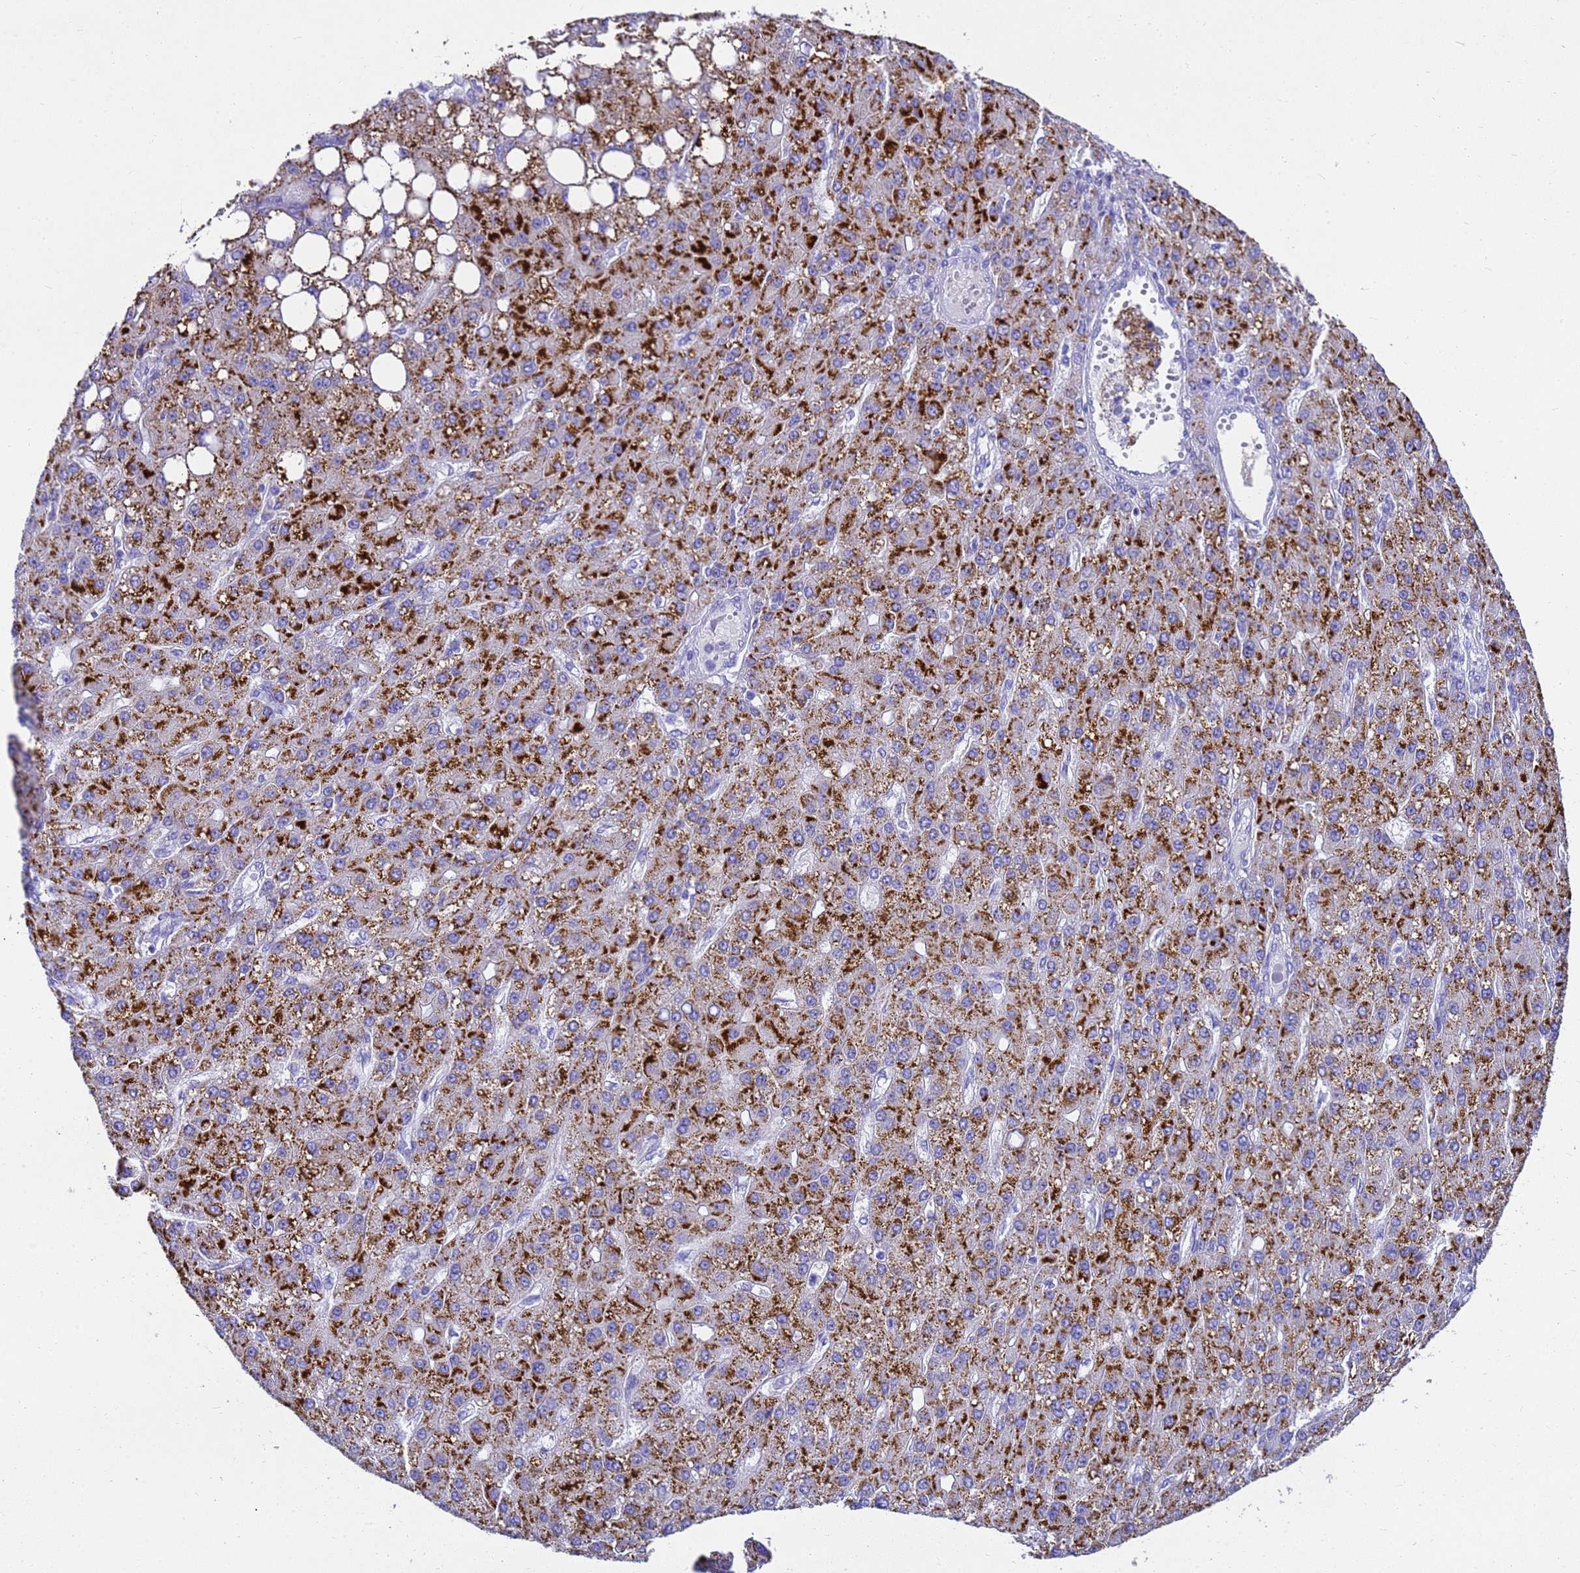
{"staining": {"intensity": "strong", "quantity": ">75%", "location": "cytoplasmic/membranous"}, "tissue": "liver cancer", "cell_type": "Tumor cells", "image_type": "cancer", "snomed": [{"axis": "morphology", "description": "Carcinoma, Hepatocellular, NOS"}, {"axis": "topography", "description": "Liver"}], "caption": "Brown immunohistochemical staining in liver hepatocellular carcinoma demonstrates strong cytoplasmic/membranous expression in about >75% of tumor cells.", "gene": "MS4A13", "patient": {"sex": "male", "age": 67}}